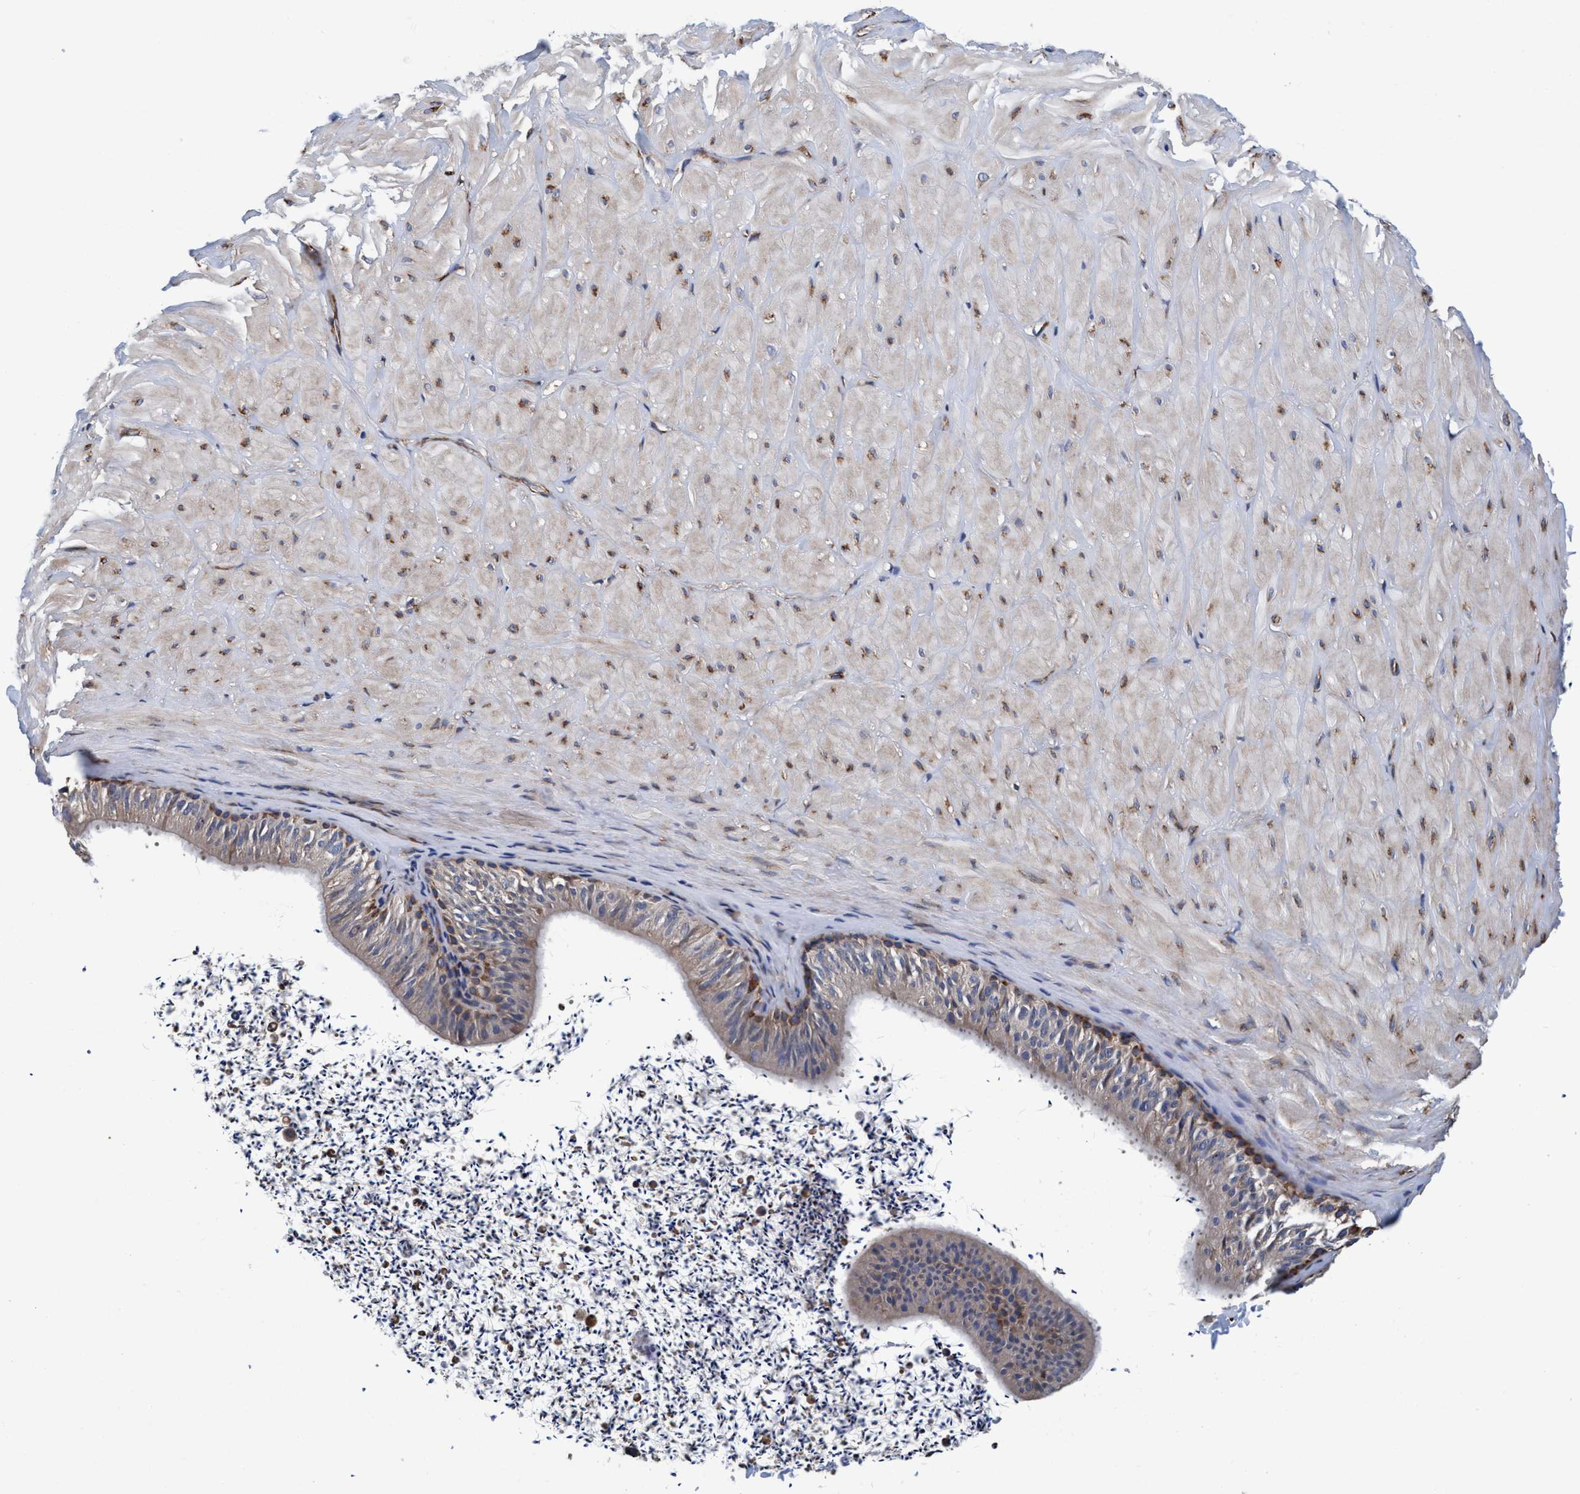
{"staining": {"intensity": "negative", "quantity": "none", "location": "none"}, "tissue": "adipose tissue", "cell_type": "Adipocytes", "image_type": "normal", "snomed": [{"axis": "morphology", "description": "Normal tissue, NOS"}, {"axis": "topography", "description": "Adipose tissue"}, {"axis": "topography", "description": "Vascular tissue"}, {"axis": "topography", "description": "Peripheral nerve tissue"}], "caption": "Immunohistochemical staining of normal human adipose tissue displays no significant expression in adipocytes.", "gene": "ENDOG", "patient": {"sex": "male", "age": 25}}